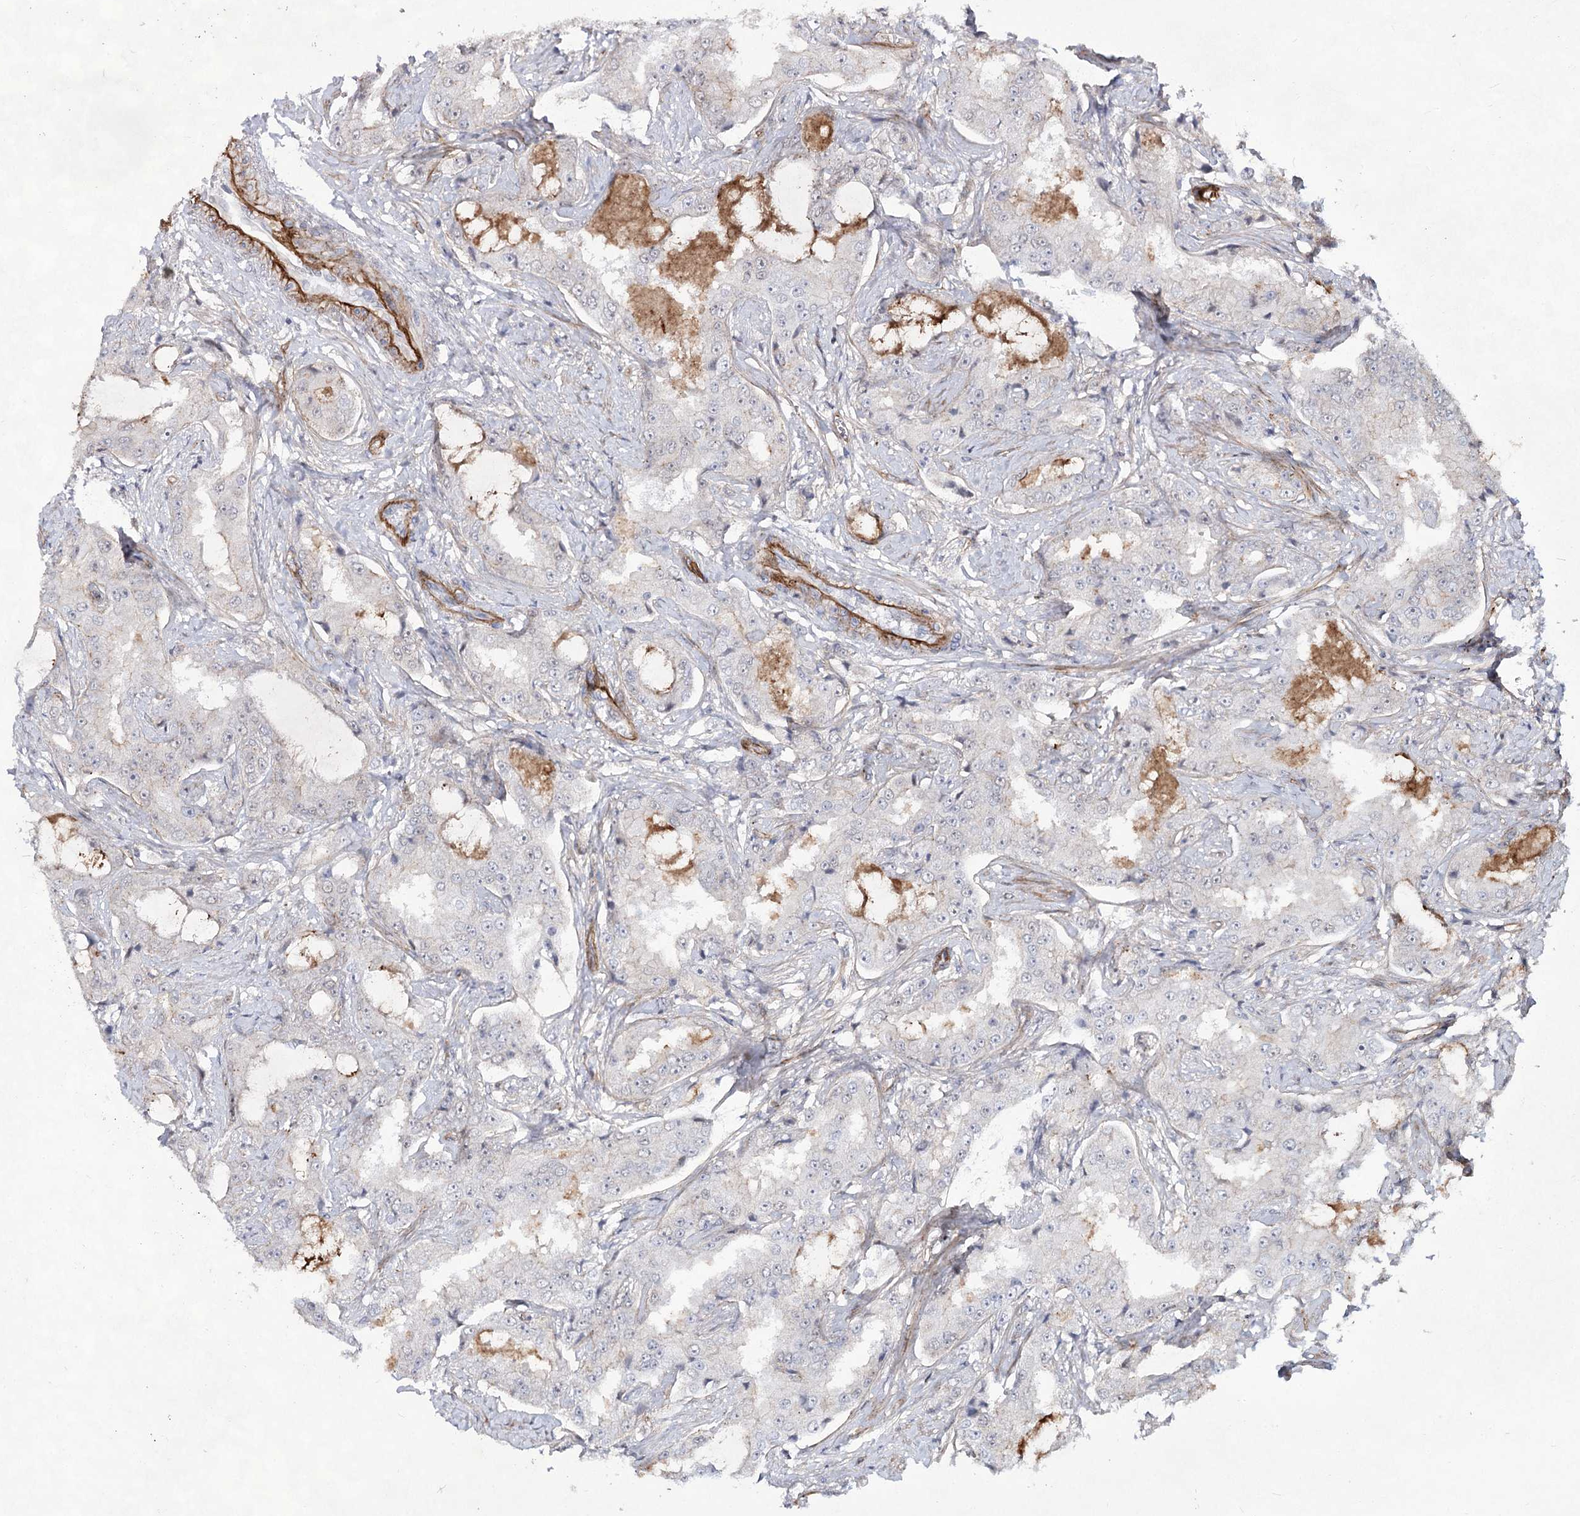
{"staining": {"intensity": "negative", "quantity": "none", "location": "none"}, "tissue": "prostate cancer", "cell_type": "Tumor cells", "image_type": "cancer", "snomed": [{"axis": "morphology", "description": "Adenocarcinoma, High grade"}, {"axis": "topography", "description": "Prostate"}], "caption": "This is an IHC histopathology image of prostate high-grade adenocarcinoma. There is no staining in tumor cells.", "gene": "ATL2", "patient": {"sex": "male", "age": 73}}